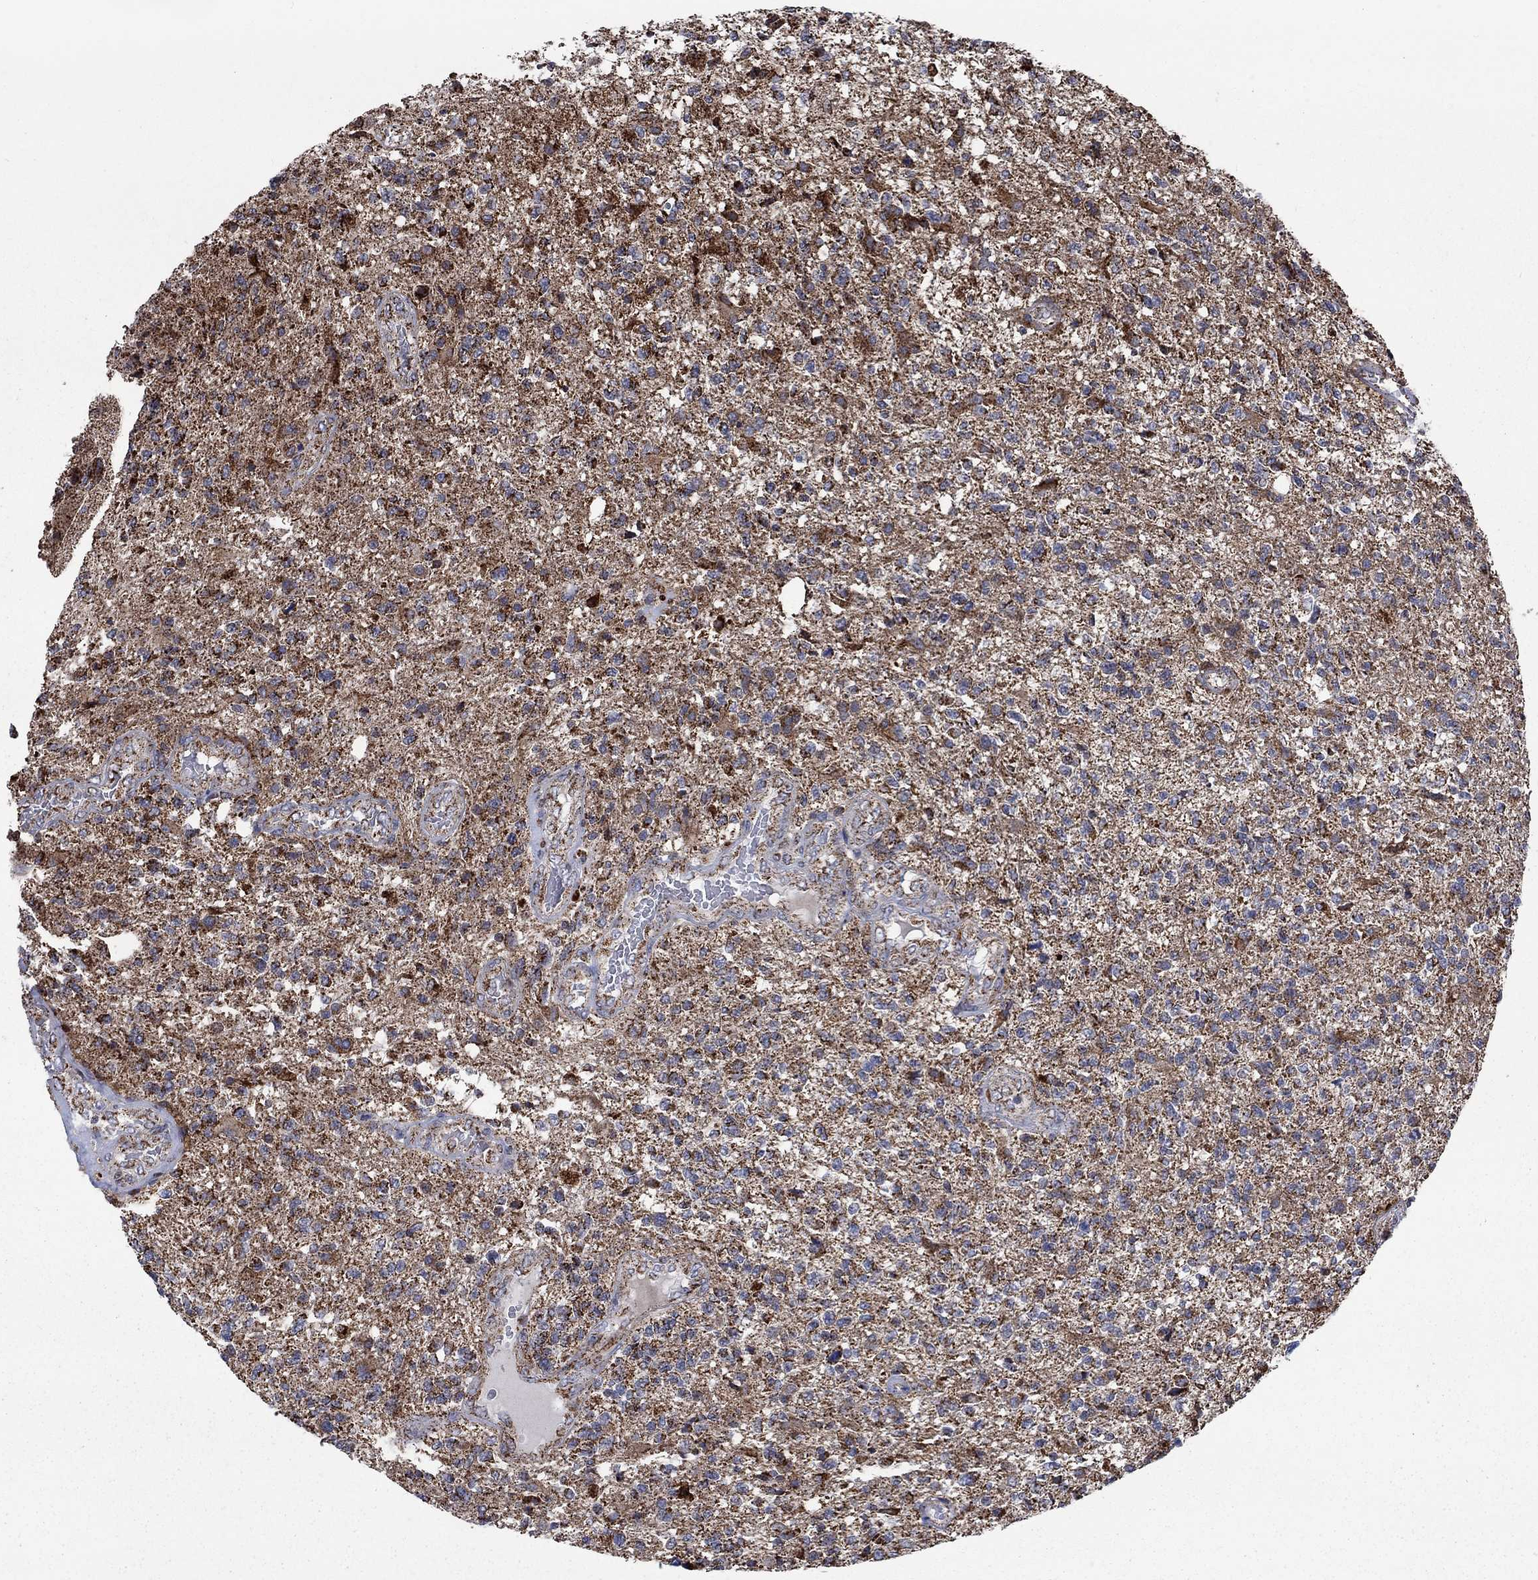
{"staining": {"intensity": "strong", "quantity": "25%-75%", "location": "cytoplasmic/membranous"}, "tissue": "glioma", "cell_type": "Tumor cells", "image_type": "cancer", "snomed": [{"axis": "morphology", "description": "Glioma, malignant, High grade"}, {"axis": "topography", "description": "Brain"}], "caption": "Glioma stained with immunohistochemistry displays strong cytoplasmic/membranous expression in about 25%-75% of tumor cells.", "gene": "MOAP1", "patient": {"sex": "male", "age": 56}}